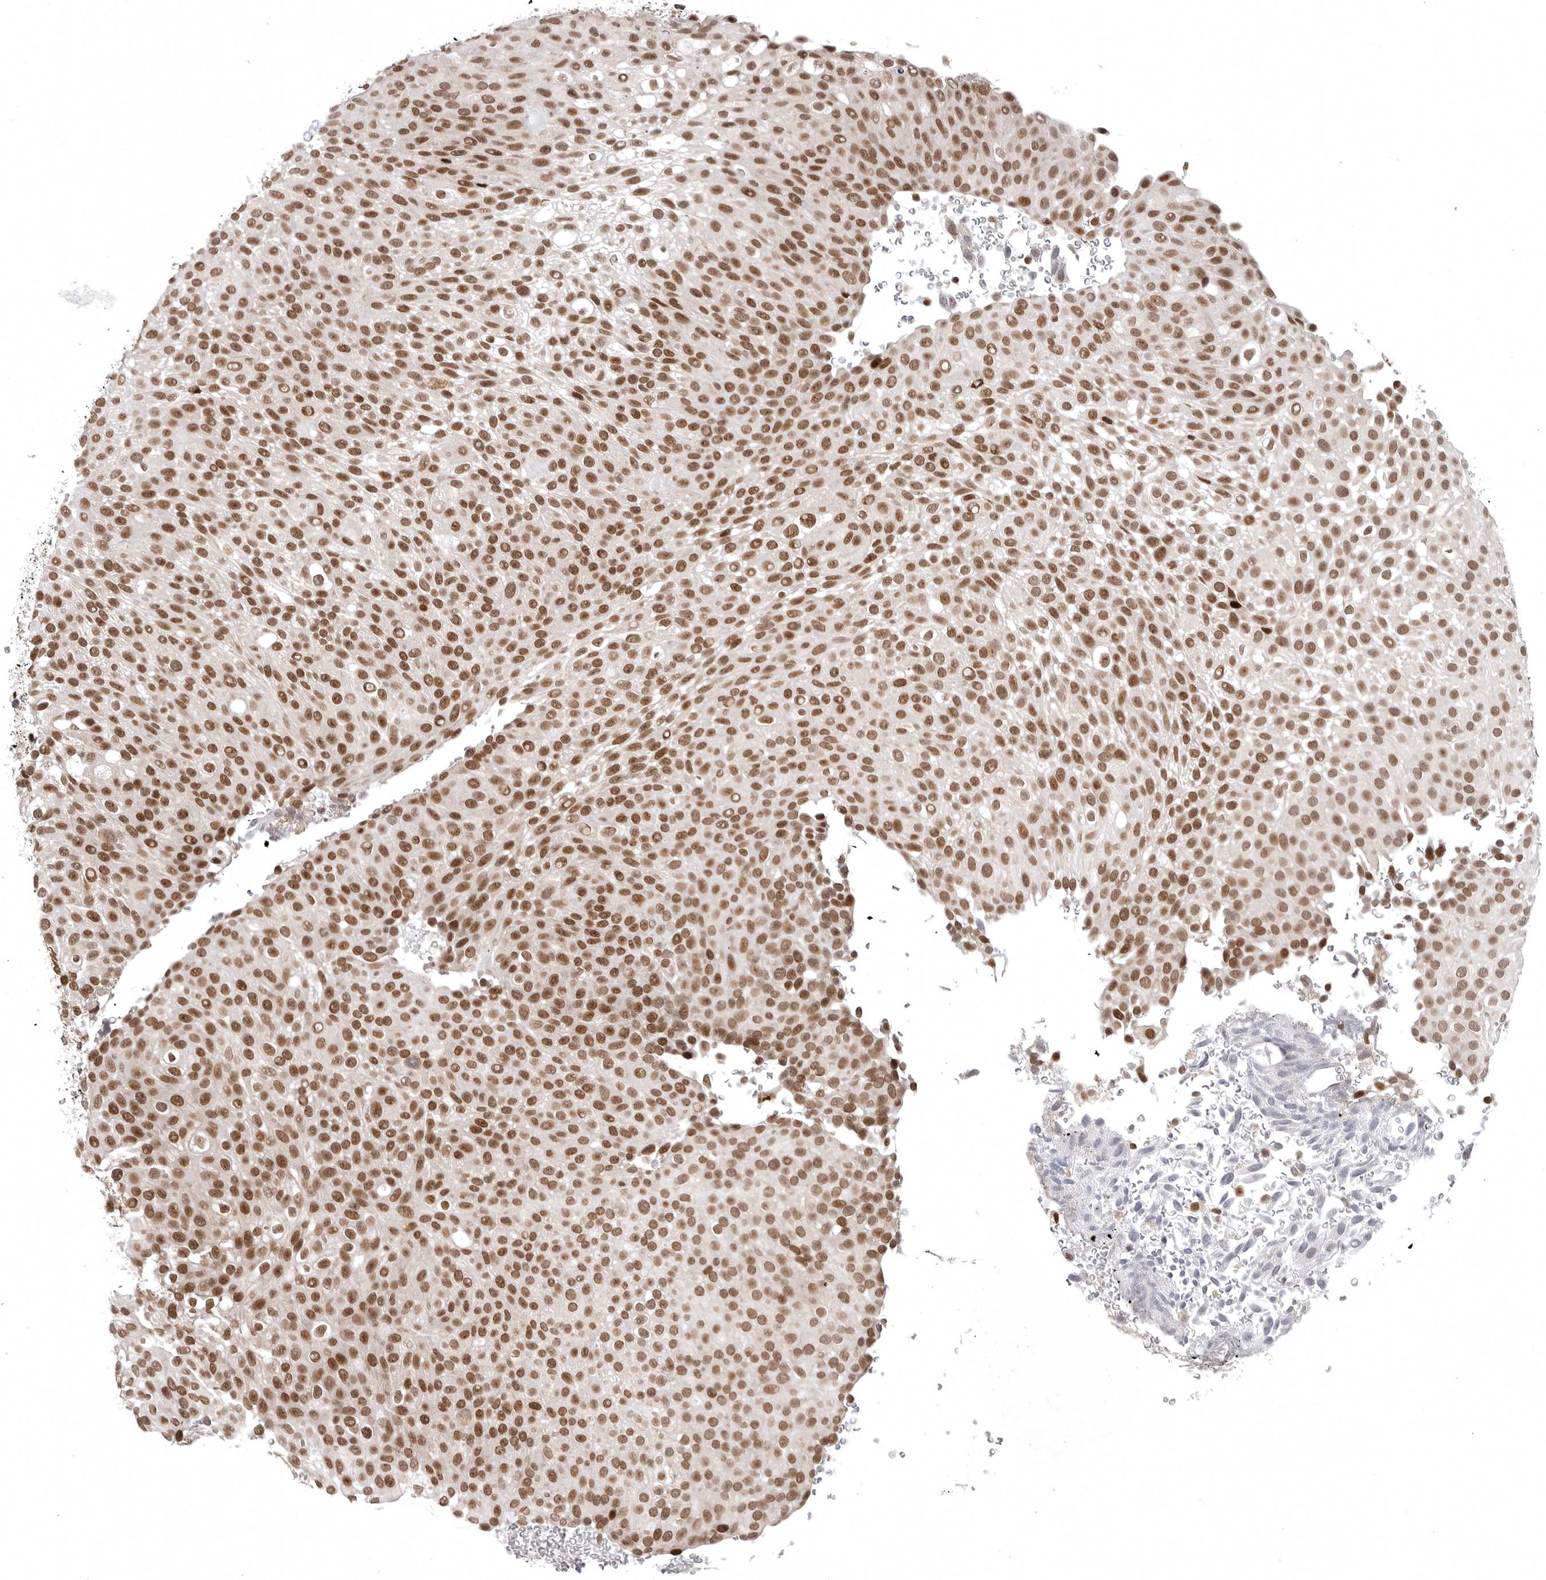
{"staining": {"intensity": "strong", "quantity": ">75%", "location": "nuclear"}, "tissue": "urothelial cancer", "cell_type": "Tumor cells", "image_type": "cancer", "snomed": [{"axis": "morphology", "description": "Urothelial carcinoma, Low grade"}, {"axis": "topography", "description": "Urinary bladder"}], "caption": "Protein expression analysis of low-grade urothelial carcinoma demonstrates strong nuclear staining in approximately >75% of tumor cells.", "gene": "ZNF830", "patient": {"sex": "male", "age": 78}}